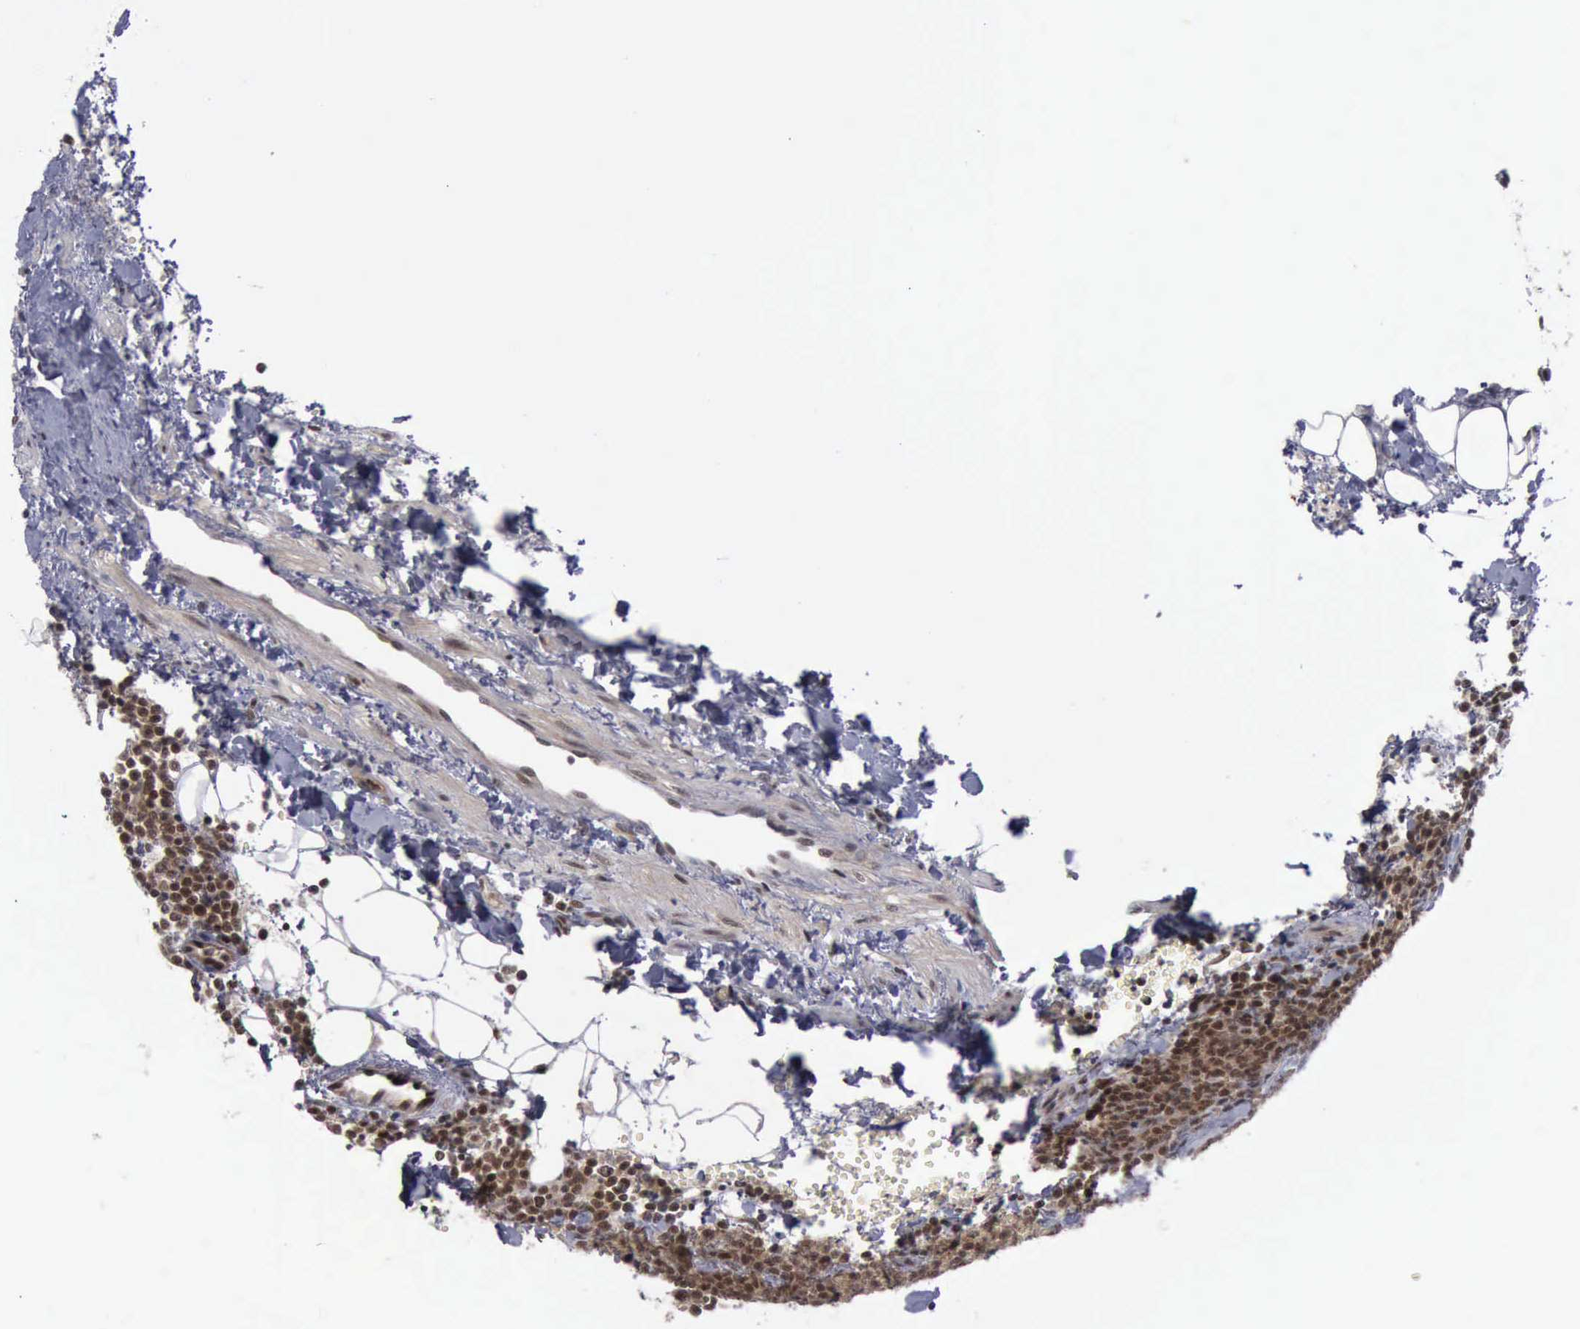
{"staining": {"intensity": "strong", "quantity": ">75%", "location": "cytoplasmic/membranous,nuclear"}, "tissue": "lymphoma", "cell_type": "Tumor cells", "image_type": "cancer", "snomed": [{"axis": "morphology", "description": "Malignant lymphoma, non-Hodgkin's type, Low grade"}, {"axis": "topography", "description": "Lymph node"}], "caption": "Protein staining of malignant lymphoma, non-Hodgkin's type (low-grade) tissue reveals strong cytoplasmic/membranous and nuclear staining in about >75% of tumor cells. The protein is stained brown, and the nuclei are stained in blue (DAB (3,3'-diaminobenzidine) IHC with brightfield microscopy, high magnification).", "gene": "ATM", "patient": {"sex": "male", "age": 50}}